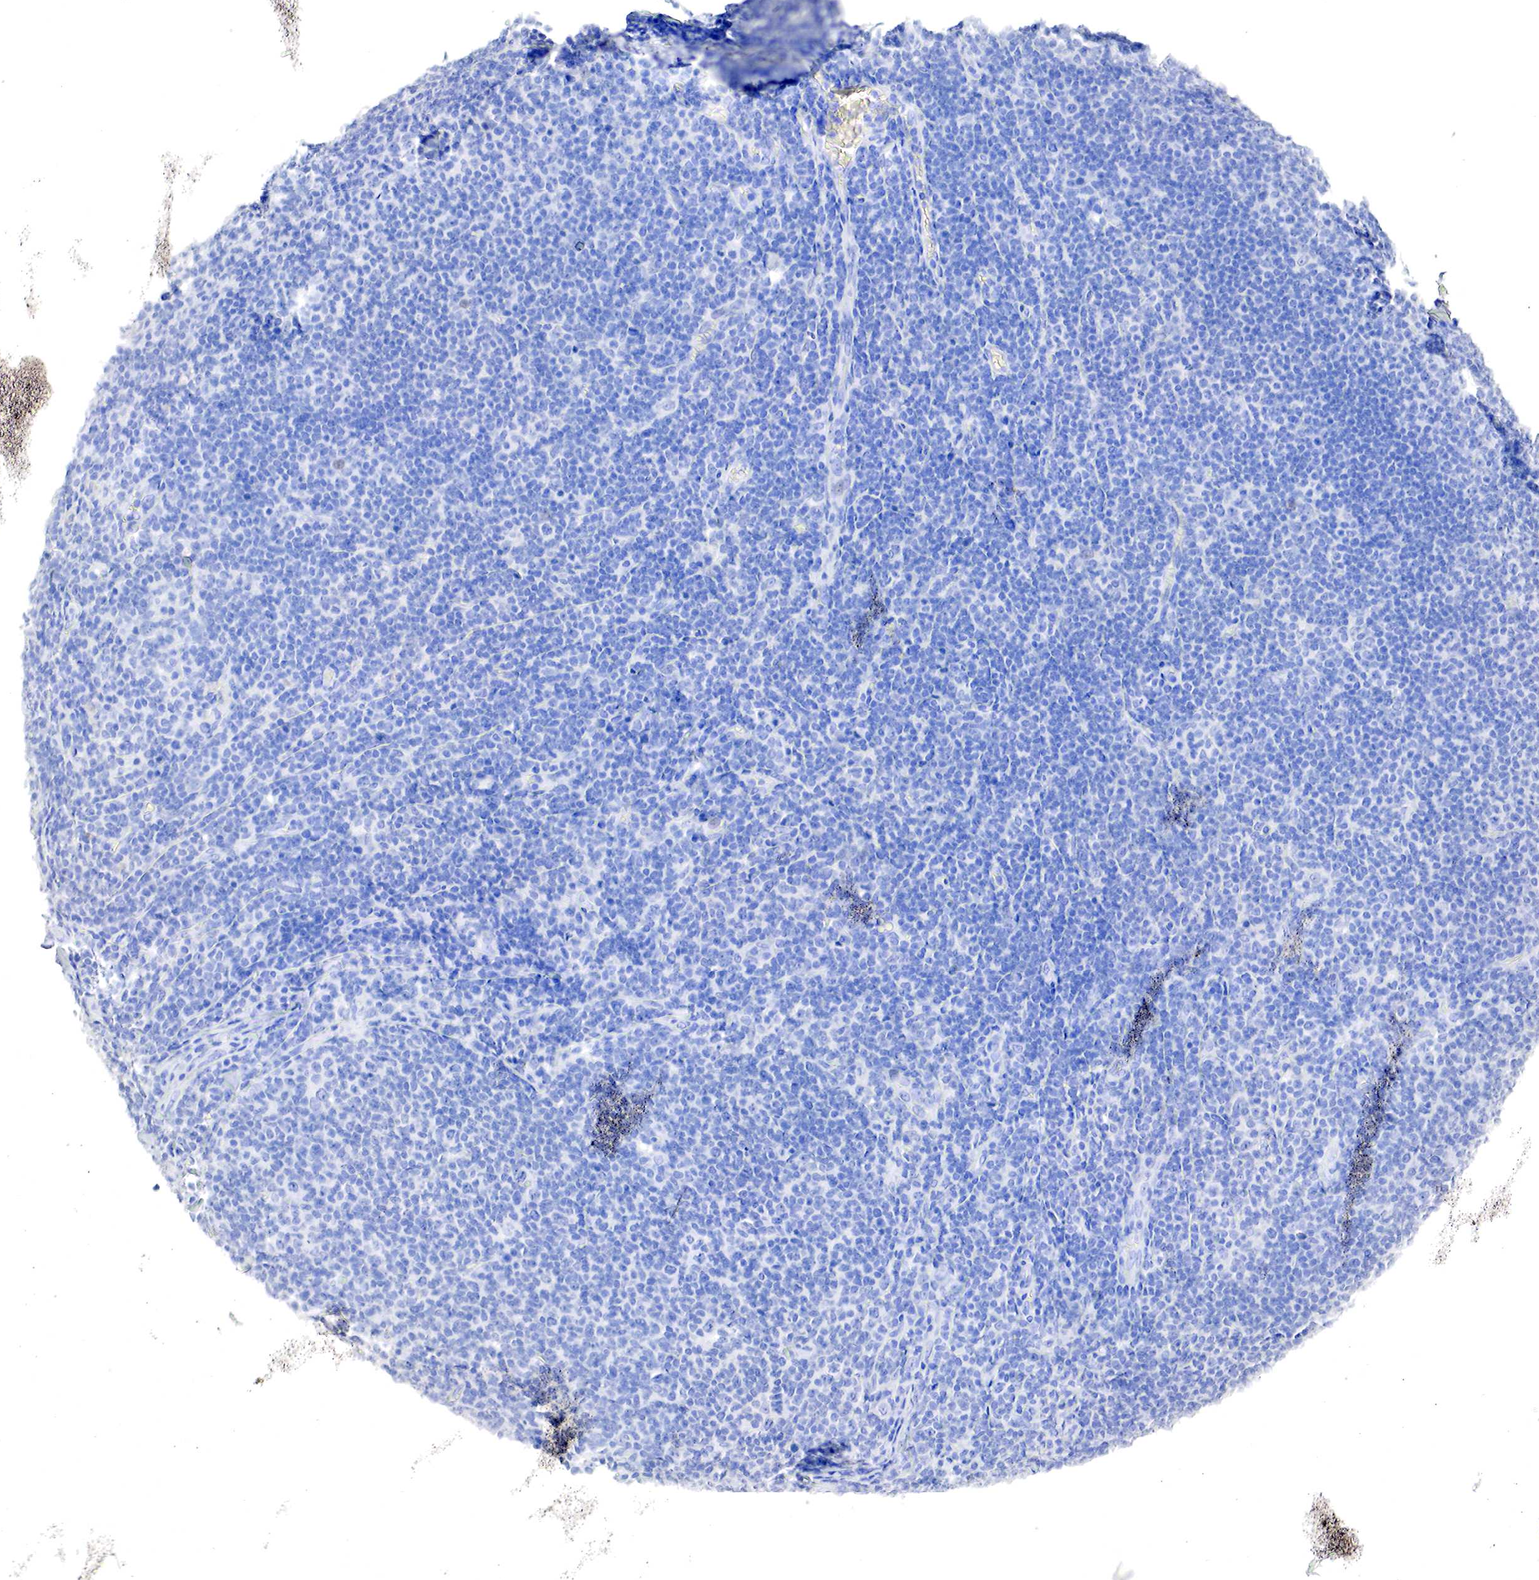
{"staining": {"intensity": "negative", "quantity": "none", "location": "none"}, "tissue": "lymphoma", "cell_type": "Tumor cells", "image_type": "cancer", "snomed": [{"axis": "morphology", "description": "Malignant lymphoma, non-Hodgkin's type, Low grade"}, {"axis": "topography", "description": "Lymph node"}], "caption": "Human malignant lymphoma, non-Hodgkin's type (low-grade) stained for a protein using immunohistochemistry (IHC) shows no positivity in tumor cells.", "gene": "OTC", "patient": {"sex": "male", "age": 74}}